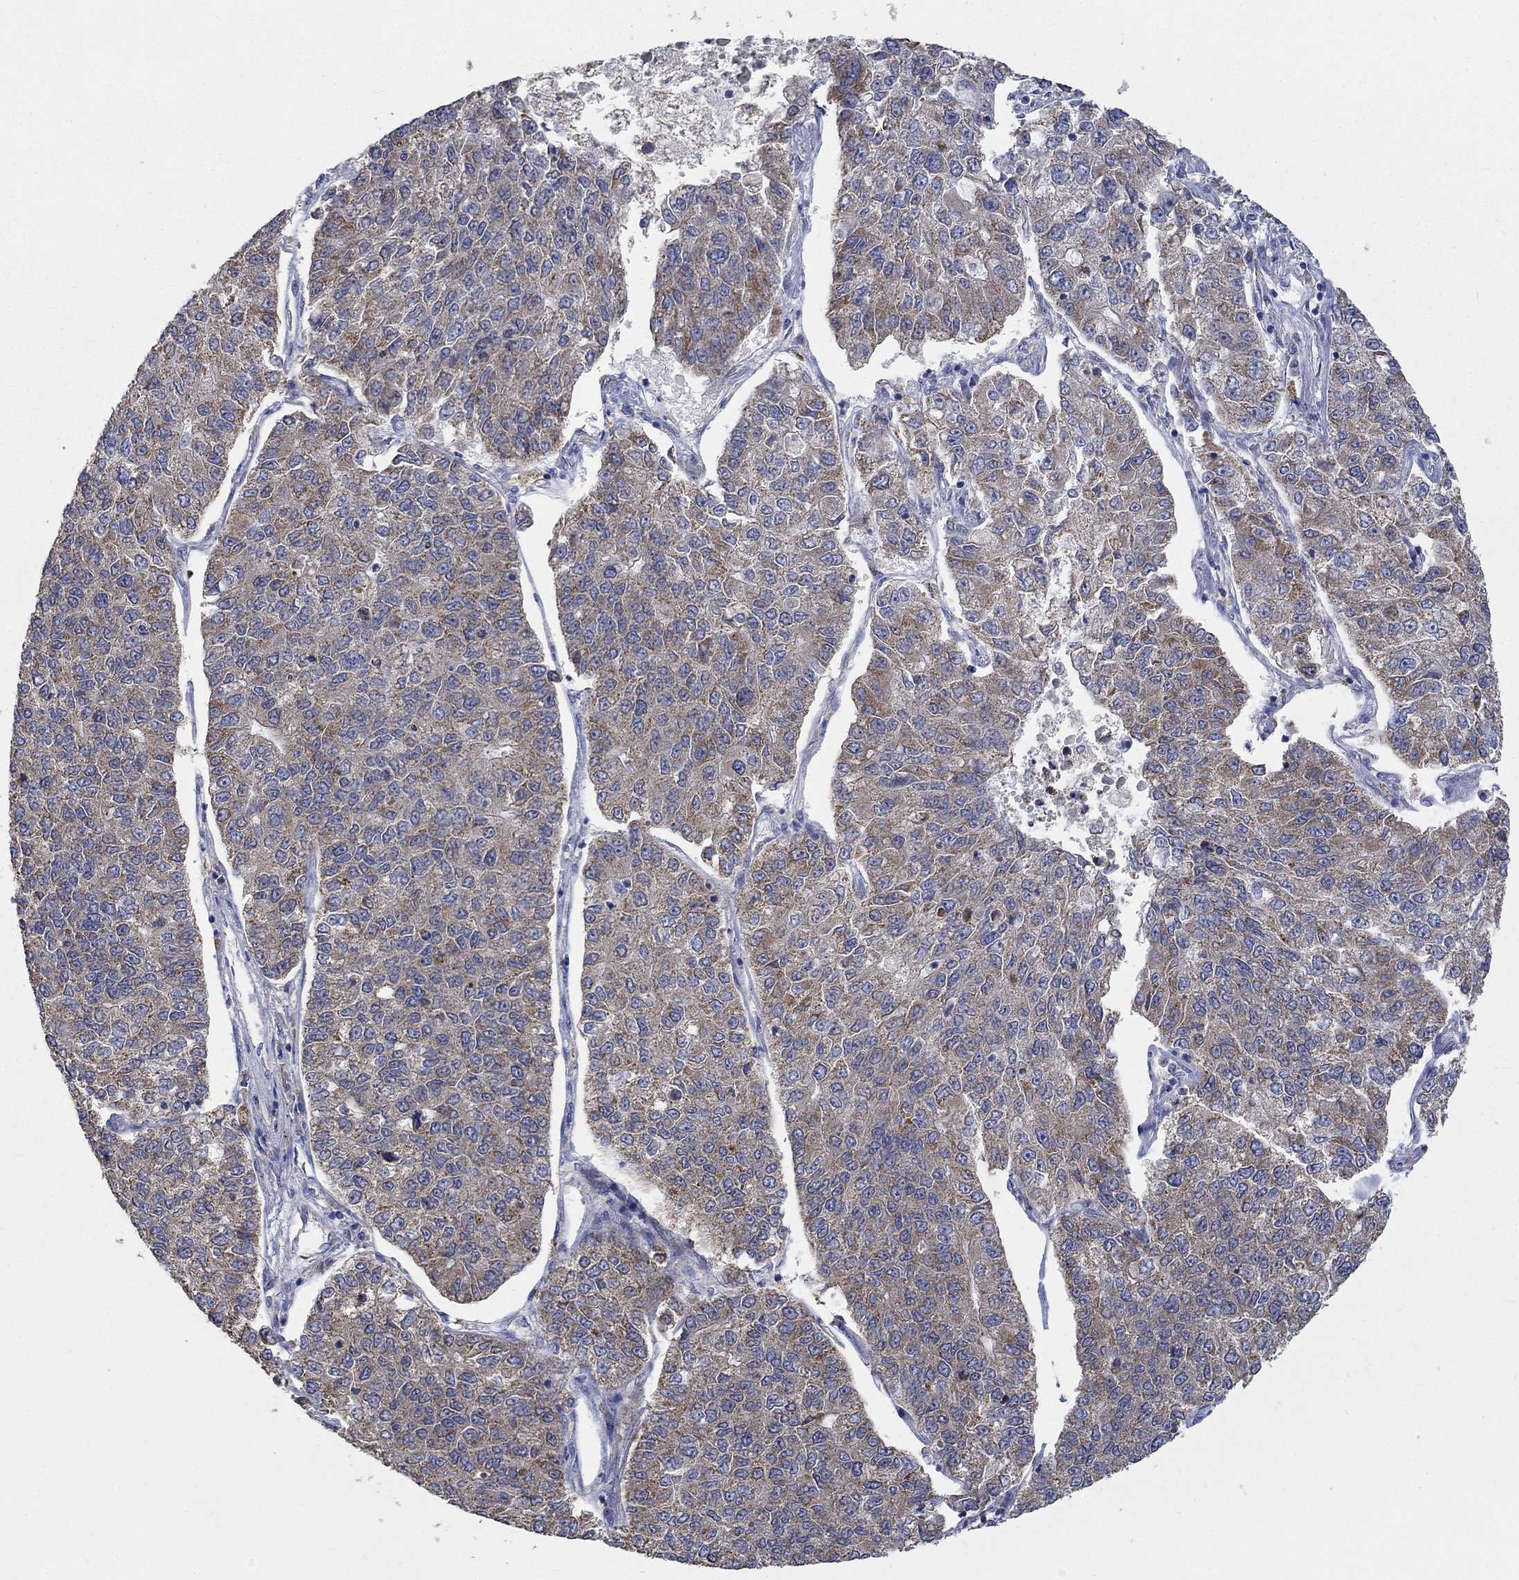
{"staining": {"intensity": "moderate", "quantity": "<25%", "location": "cytoplasmic/membranous"}, "tissue": "lung cancer", "cell_type": "Tumor cells", "image_type": "cancer", "snomed": [{"axis": "morphology", "description": "Adenocarcinoma, NOS"}, {"axis": "topography", "description": "Lung"}], "caption": "Protein expression by IHC exhibits moderate cytoplasmic/membranous positivity in about <25% of tumor cells in lung cancer (adenocarcinoma).", "gene": "UGT8", "patient": {"sex": "male", "age": 49}}